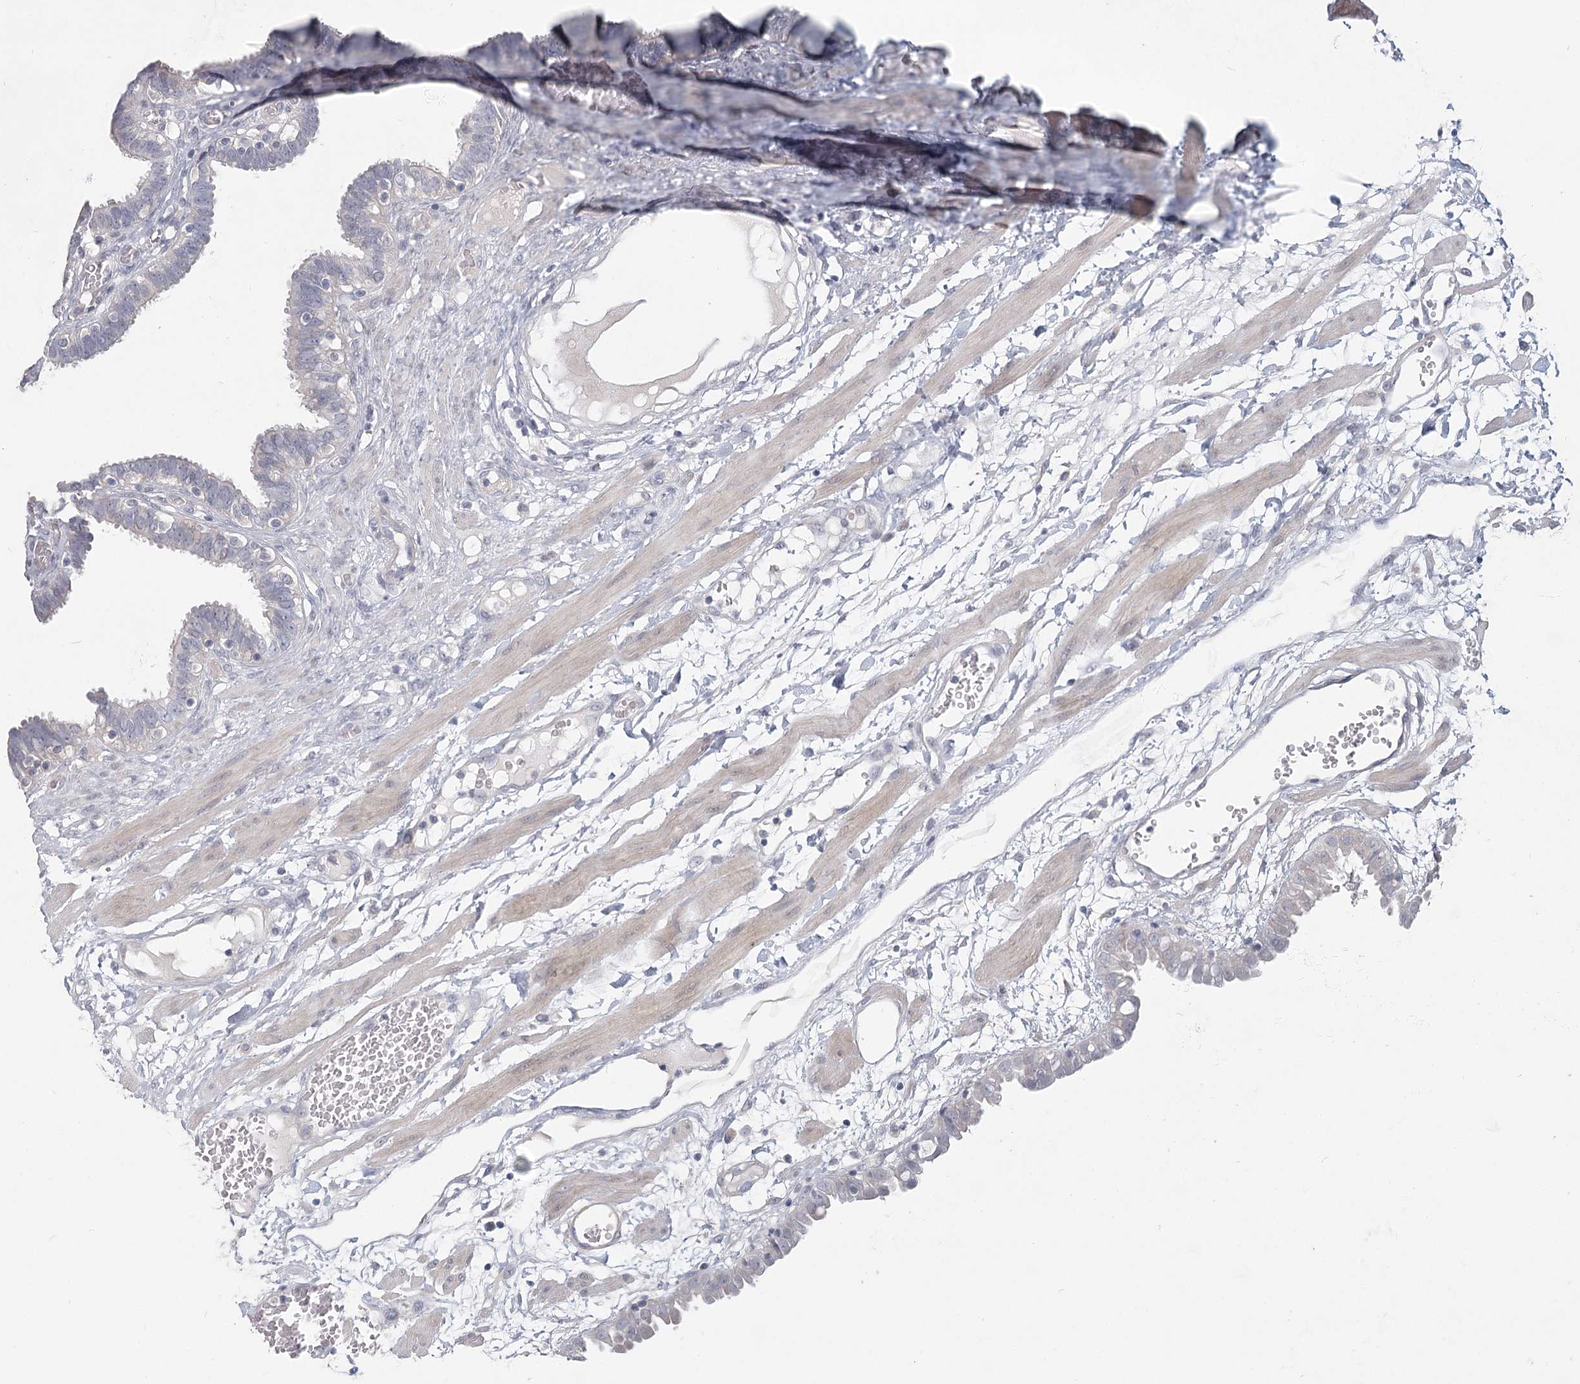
{"staining": {"intensity": "weak", "quantity": "<25%", "location": "nuclear"}, "tissue": "fallopian tube", "cell_type": "Glandular cells", "image_type": "normal", "snomed": [{"axis": "morphology", "description": "Normal tissue, NOS"}, {"axis": "topography", "description": "Fallopian tube"}, {"axis": "topography", "description": "Placenta"}], "caption": "Image shows no significant protein staining in glandular cells of unremarkable fallopian tube. (DAB (3,3'-diaminobenzidine) immunohistochemistry (IHC), high magnification).", "gene": "USP11", "patient": {"sex": "female", "age": 32}}